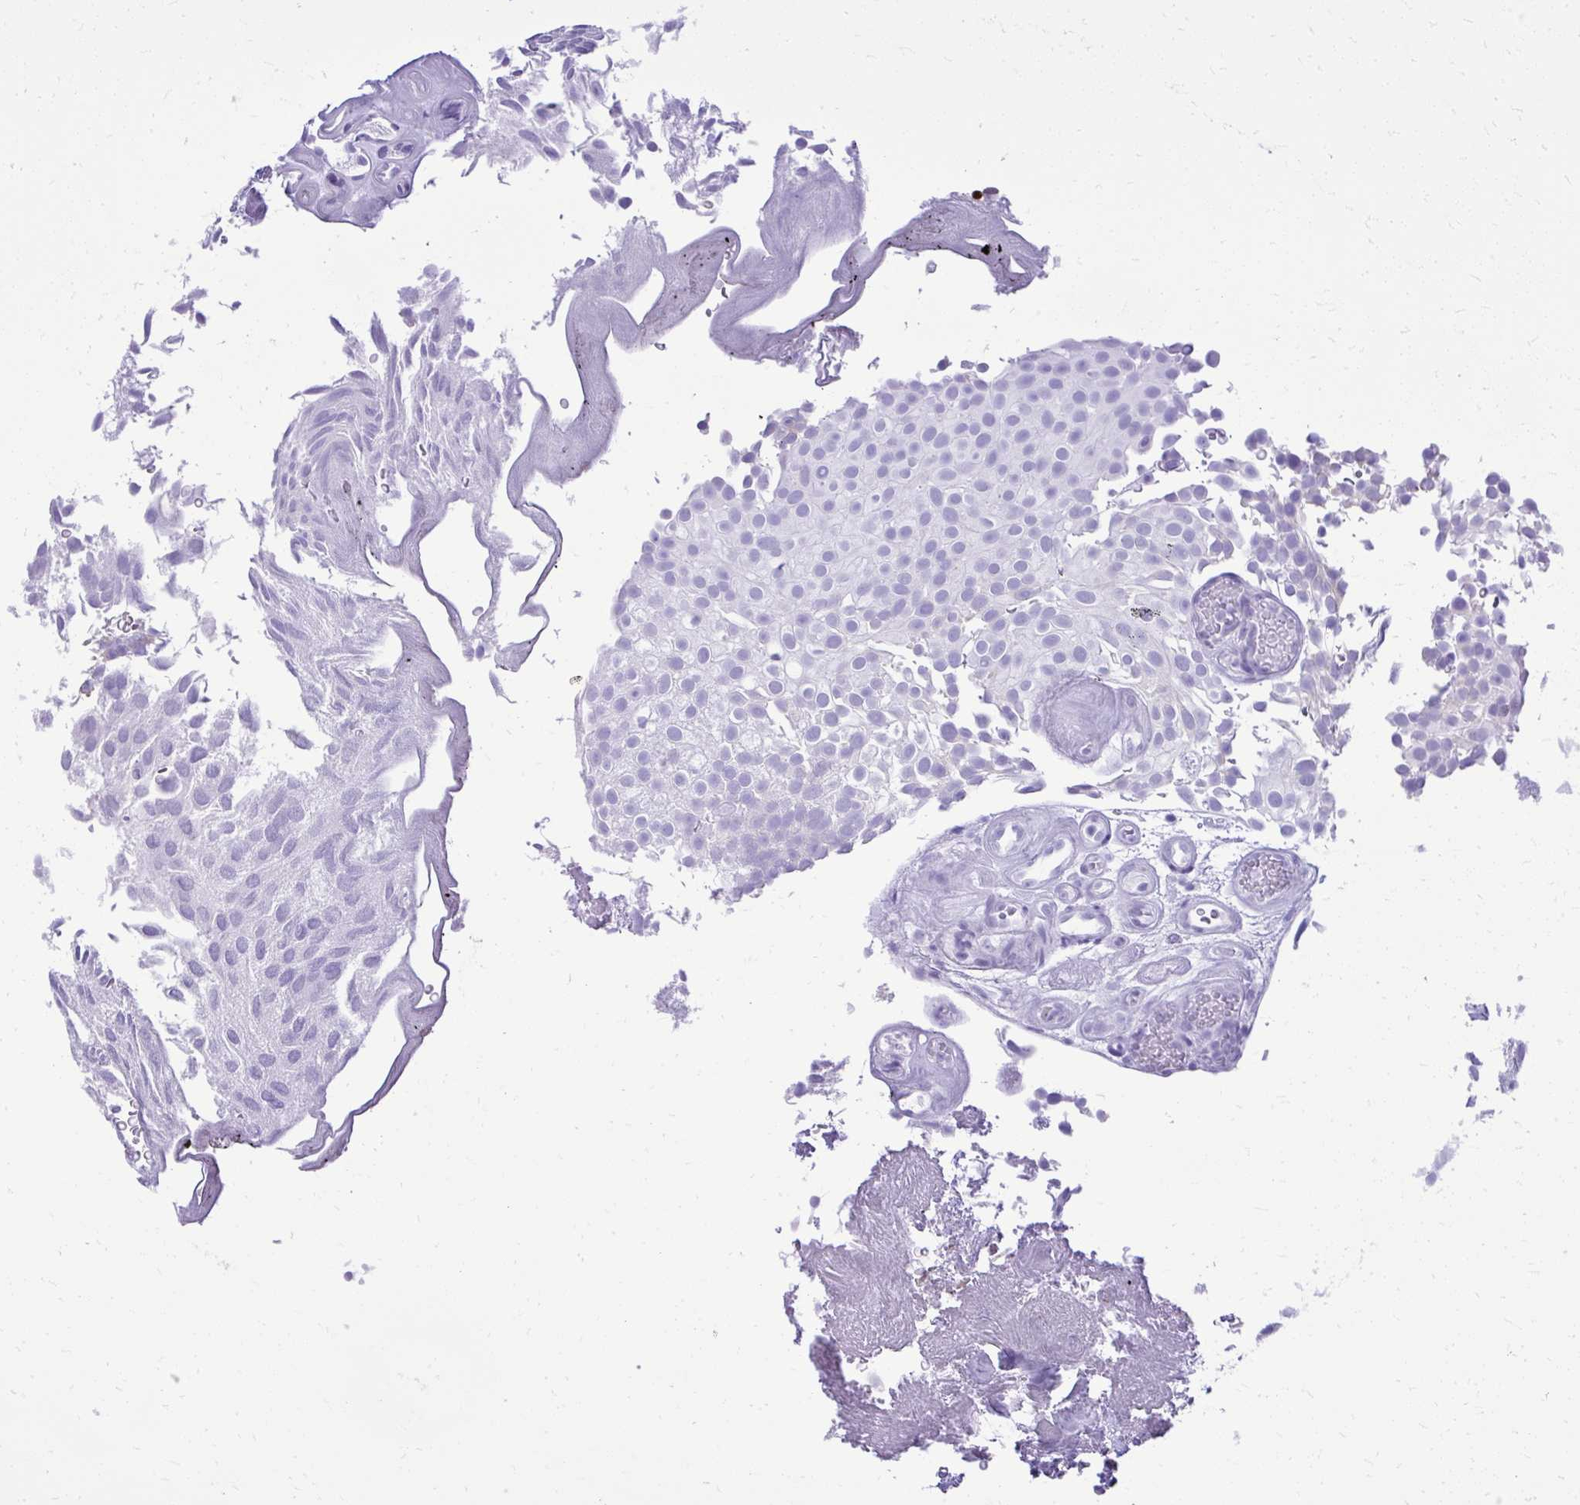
{"staining": {"intensity": "negative", "quantity": "none", "location": "none"}, "tissue": "urothelial cancer", "cell_type": "Tumor cells", "image_type": "cancer", "snomed": [{"axis": "morphology", "description": "Urothelial carcinoma, Low grade"}, {"axis": "topography", "description": "Urinary bladder"}], "caption": "Tumor cells show no significant positivity in urothelial carcinoma (low-grade). (DAB (3,3'-diaminobenzidine) immunohistochemistry (IHC) visualized using brightfield microscopy, high magnification).", "gene": "RALYL", "patient": {"sex": "male", "age": 78}}